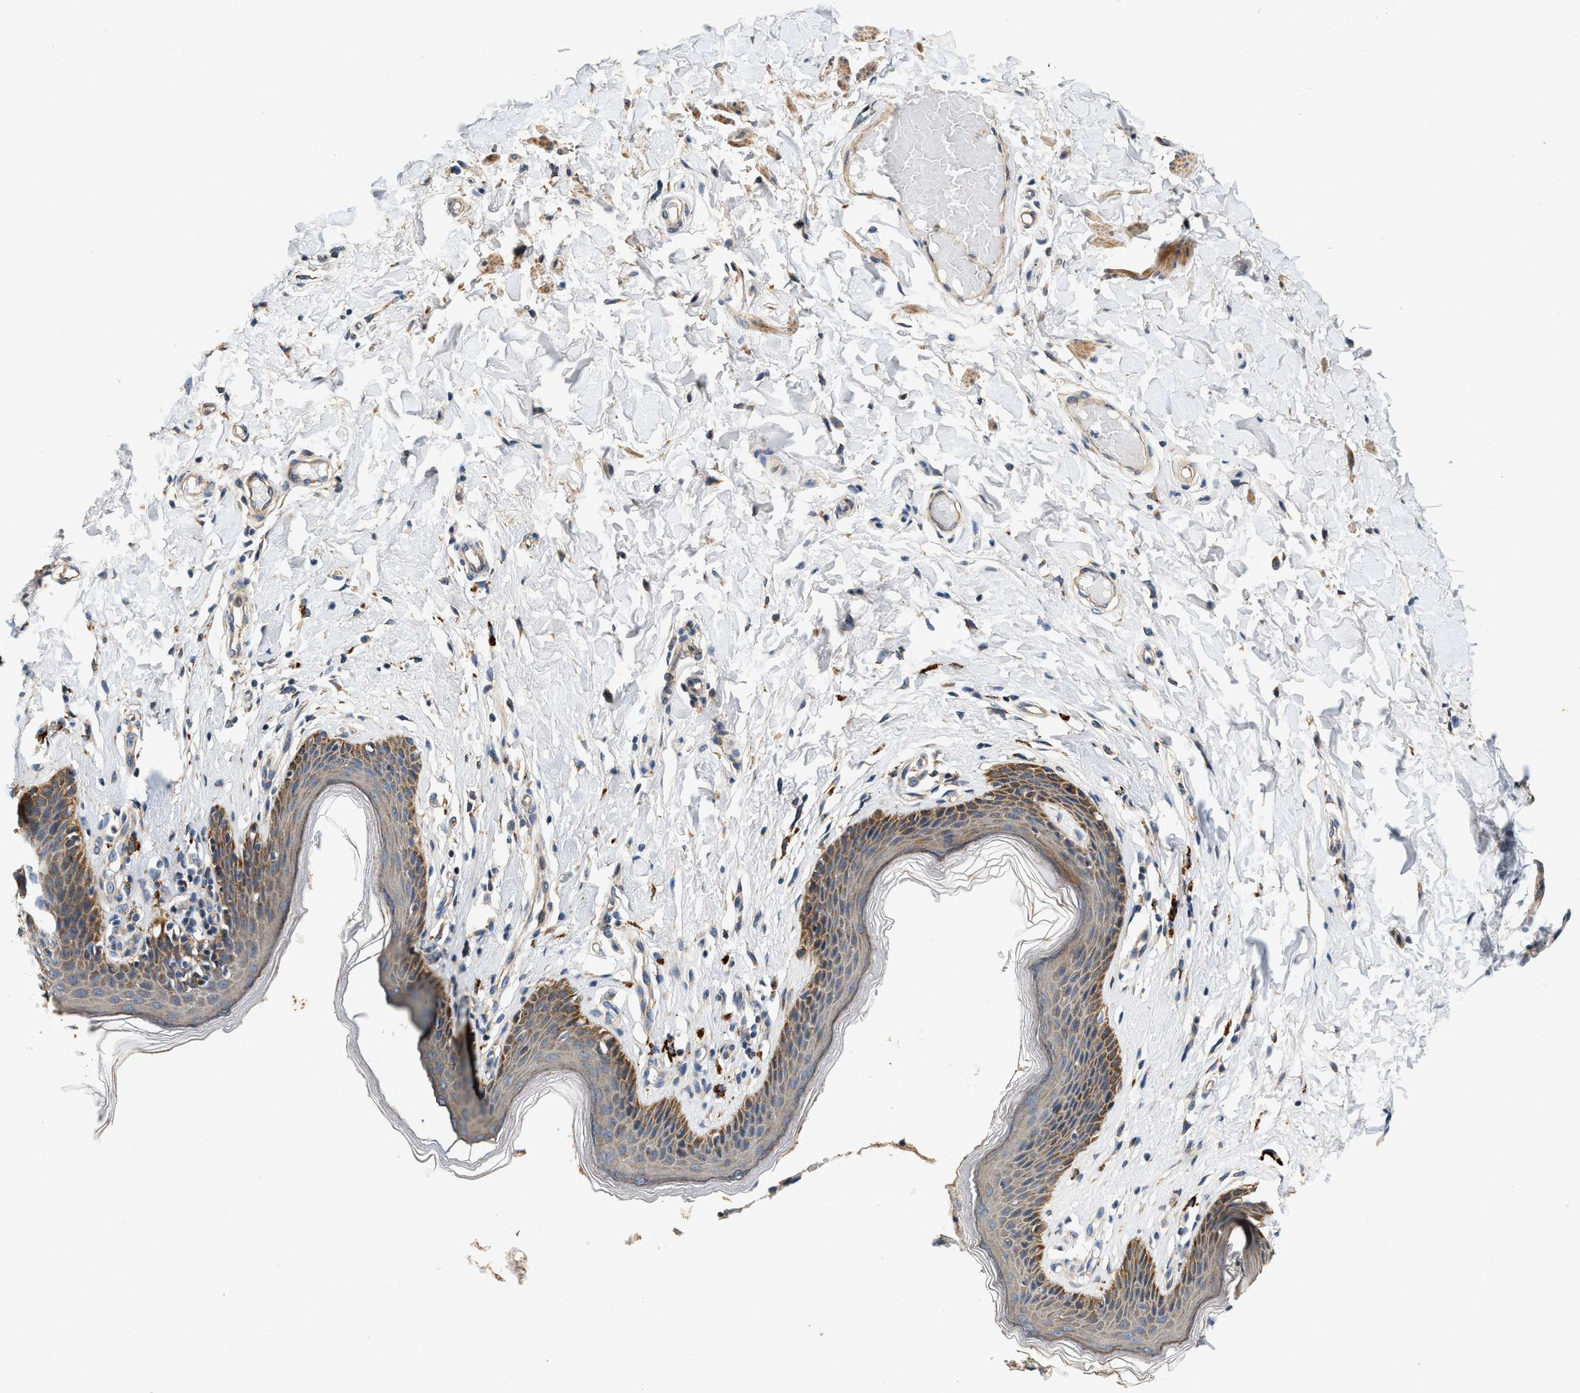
{"staining": {"intensity": "moderate", "quantity": ">75%", "location": "cytoplasmic/membranous"}, "tissue": "skin", "cell_type": "Epidermal cells", "image_type": "normal", "snomed": [{"axis": "morphology", "description": "Normal tissue, NOS"}, {"axis": "topography", "description": "Vulva"}], "caption": "The micrograph shows a brown stain indicating the presence of a protein in the cytoplasmic/membranous of epidermal cells in skin.", "gene": "DUSP10", "patient": {"sex": "female", "age": 66}}